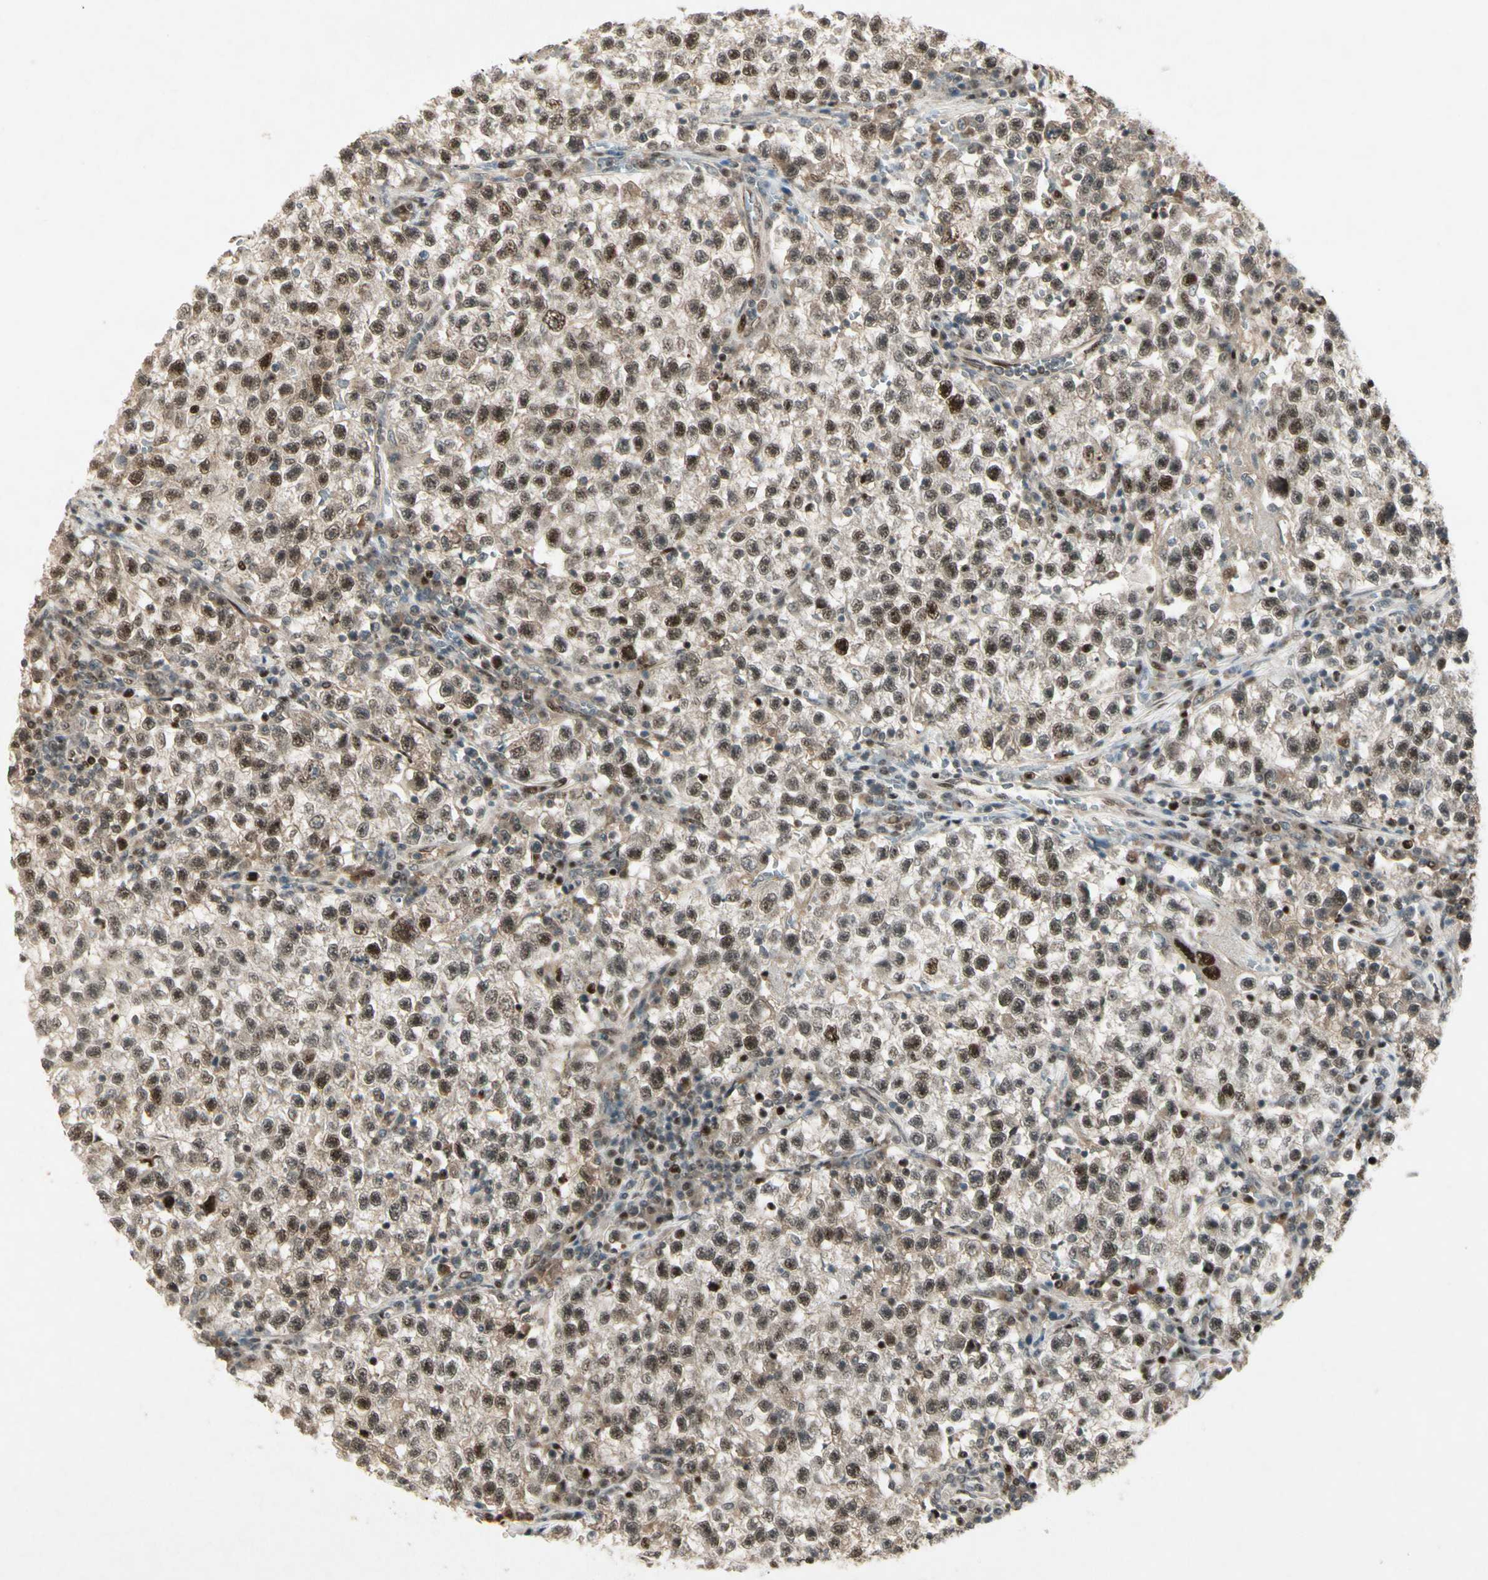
{"staining": {"intensity": "moderate", "quantity": ">75%", "location": "nuclear"}, "tissue": "testis cancer", "cell_type": "Tumor cells", "image_type": "cancer", "snomed": [{"axis": "morphology", "description": "Seminoma, NOS"}, {"axis": "topography", "description": "Testis"}], "caption": "A micrograph of seminoma (testis) stained for a protein displays moderate nuclear brown staining in tumor cells. The staining is performed using DAB (3,3'-diaminobenzidine) brown chromogen to label protein expression. The nuclei are counter-stained blue using hematoxylin.", "gene": "CDK11A", "patient": {"sex": "male", "age": 22}}